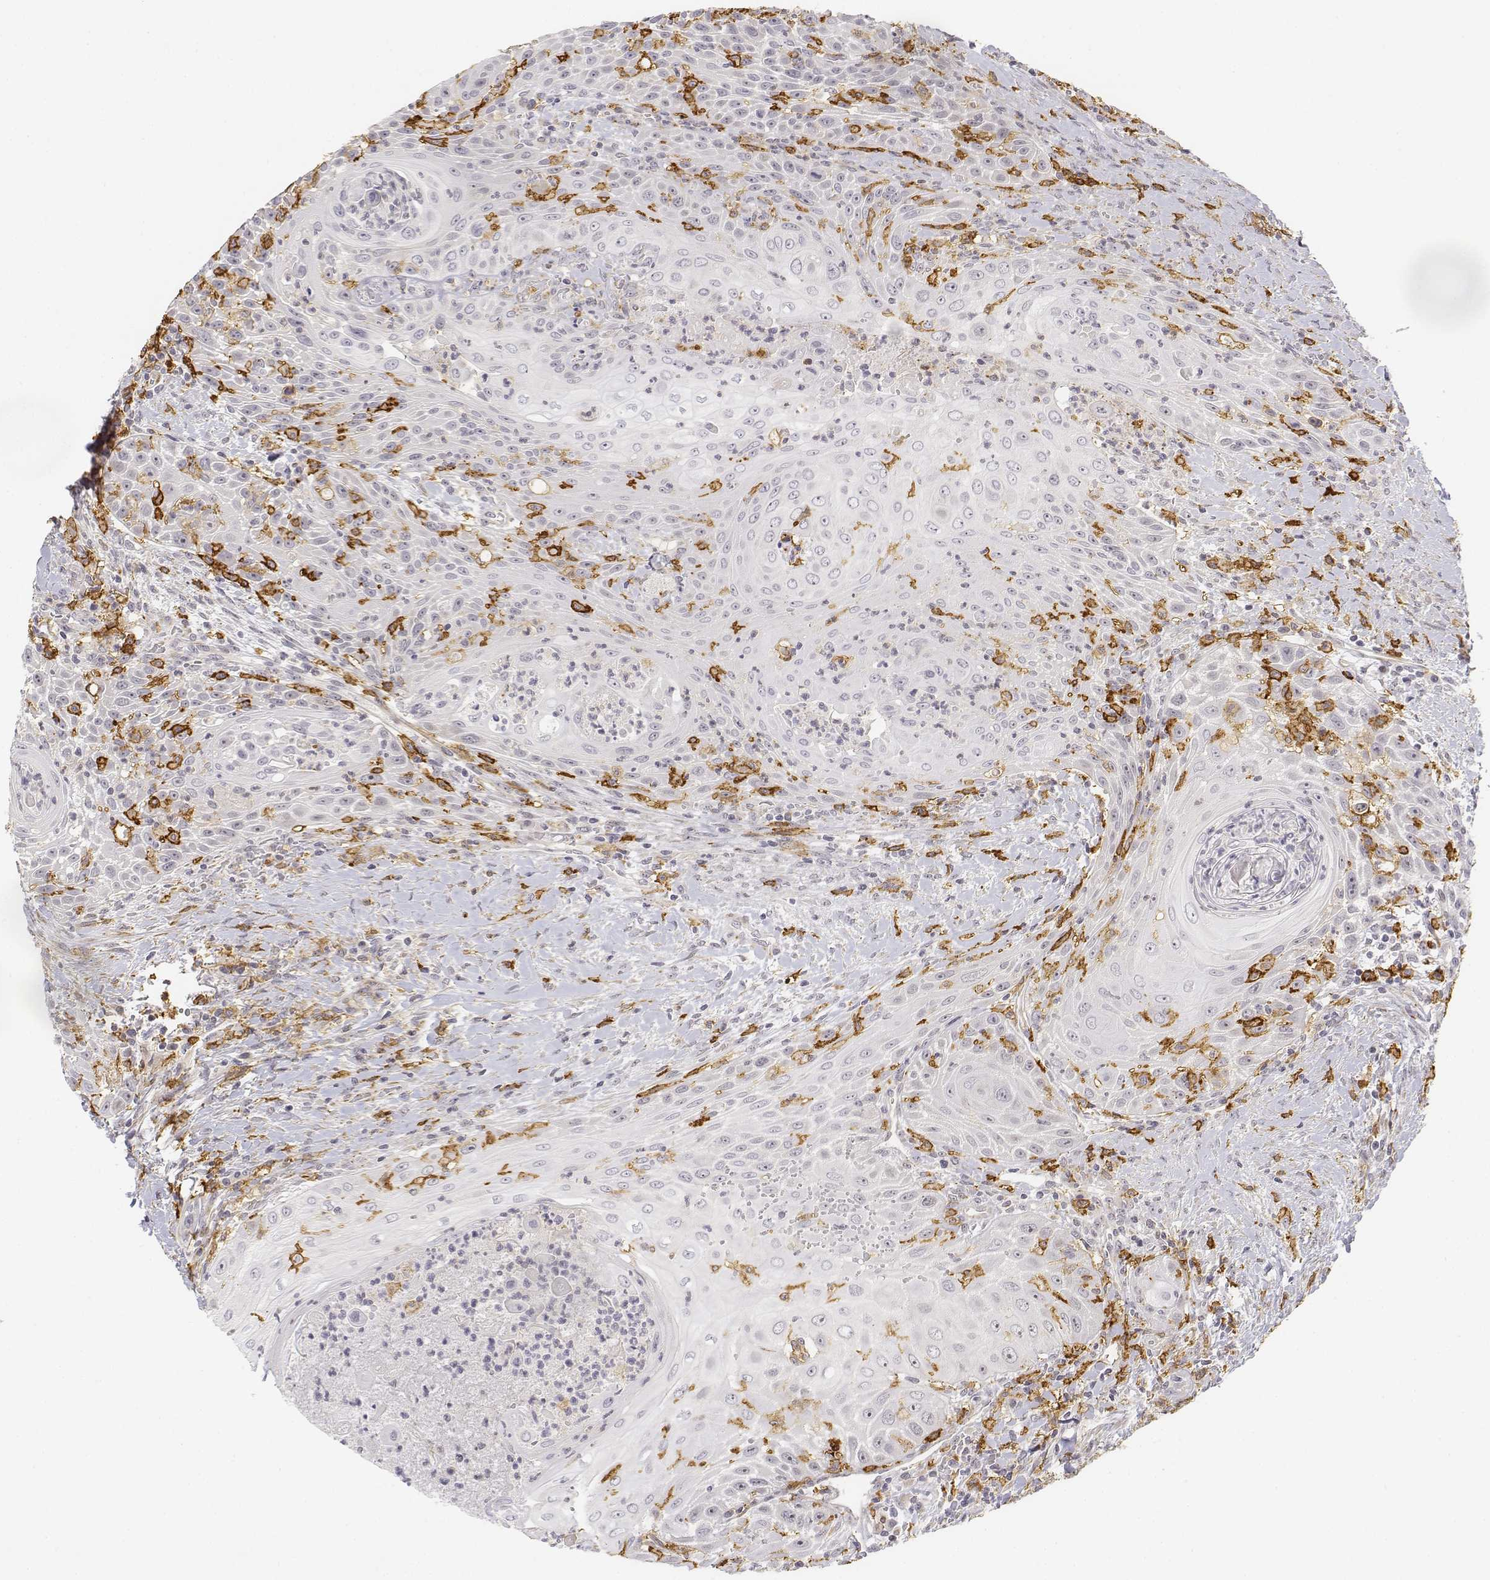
{"staining": {"intensity": "negative", "quantity": "none", "location": "none"}, "tissue": "head and neck cancer", "cell_type": "Tumor cells", "image_type": "cancer", "snomed": [{"axis": "morphology", "description": "Squamous cell carcinoma, NOS"}, {"axis": "topography", "description": "Head-Neck"}], "caption": "Tumor cells show no significant positivity in squamous cell carcinoma (head and neck).", "gene": "CD14", "patient": {"sex": "male", "age": 69}}